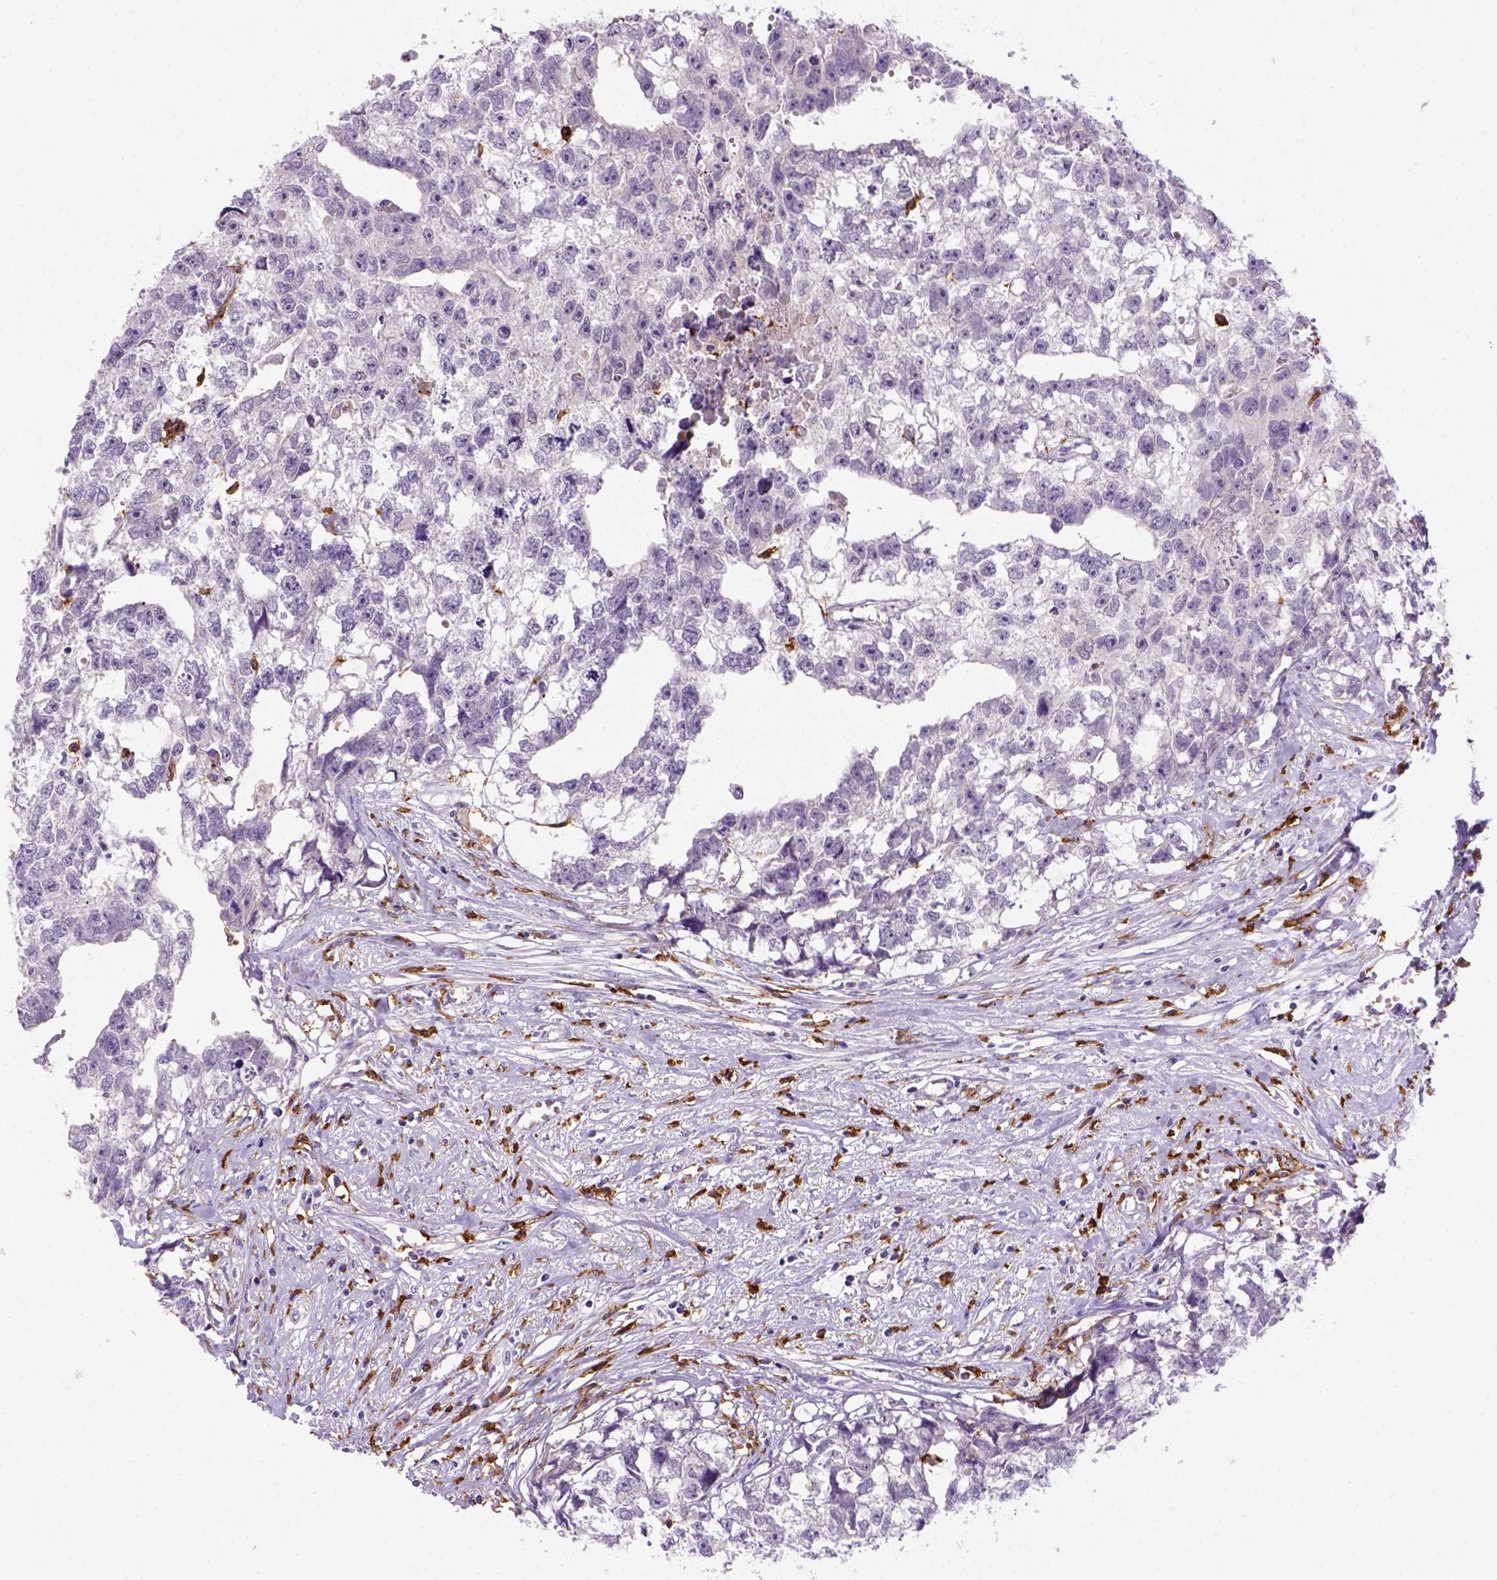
{"staining": {"intensity": "negative", "quantity": "none", "location": "none"}, "tissue": "testis cancer", "cell_type": "Tumor cells", "image_type": "cancer", "snomed": [{"axis": "morphology", "description": "Carcinoma, Embryonal, NOS"}, {"axis": "morphology", "description": "Teratoma, malignant, NOS"}, {"axis": "topography", "description": "Testis"}], "caption": "High power microscopy histopathology image of an immunohistochemistry (IHC) histopathology image of embryonal carcinoma (testis), revealing no significant positivity in tumor cells.", "gene": "CD14", "patient": {"sex": "male", "age": 44}}